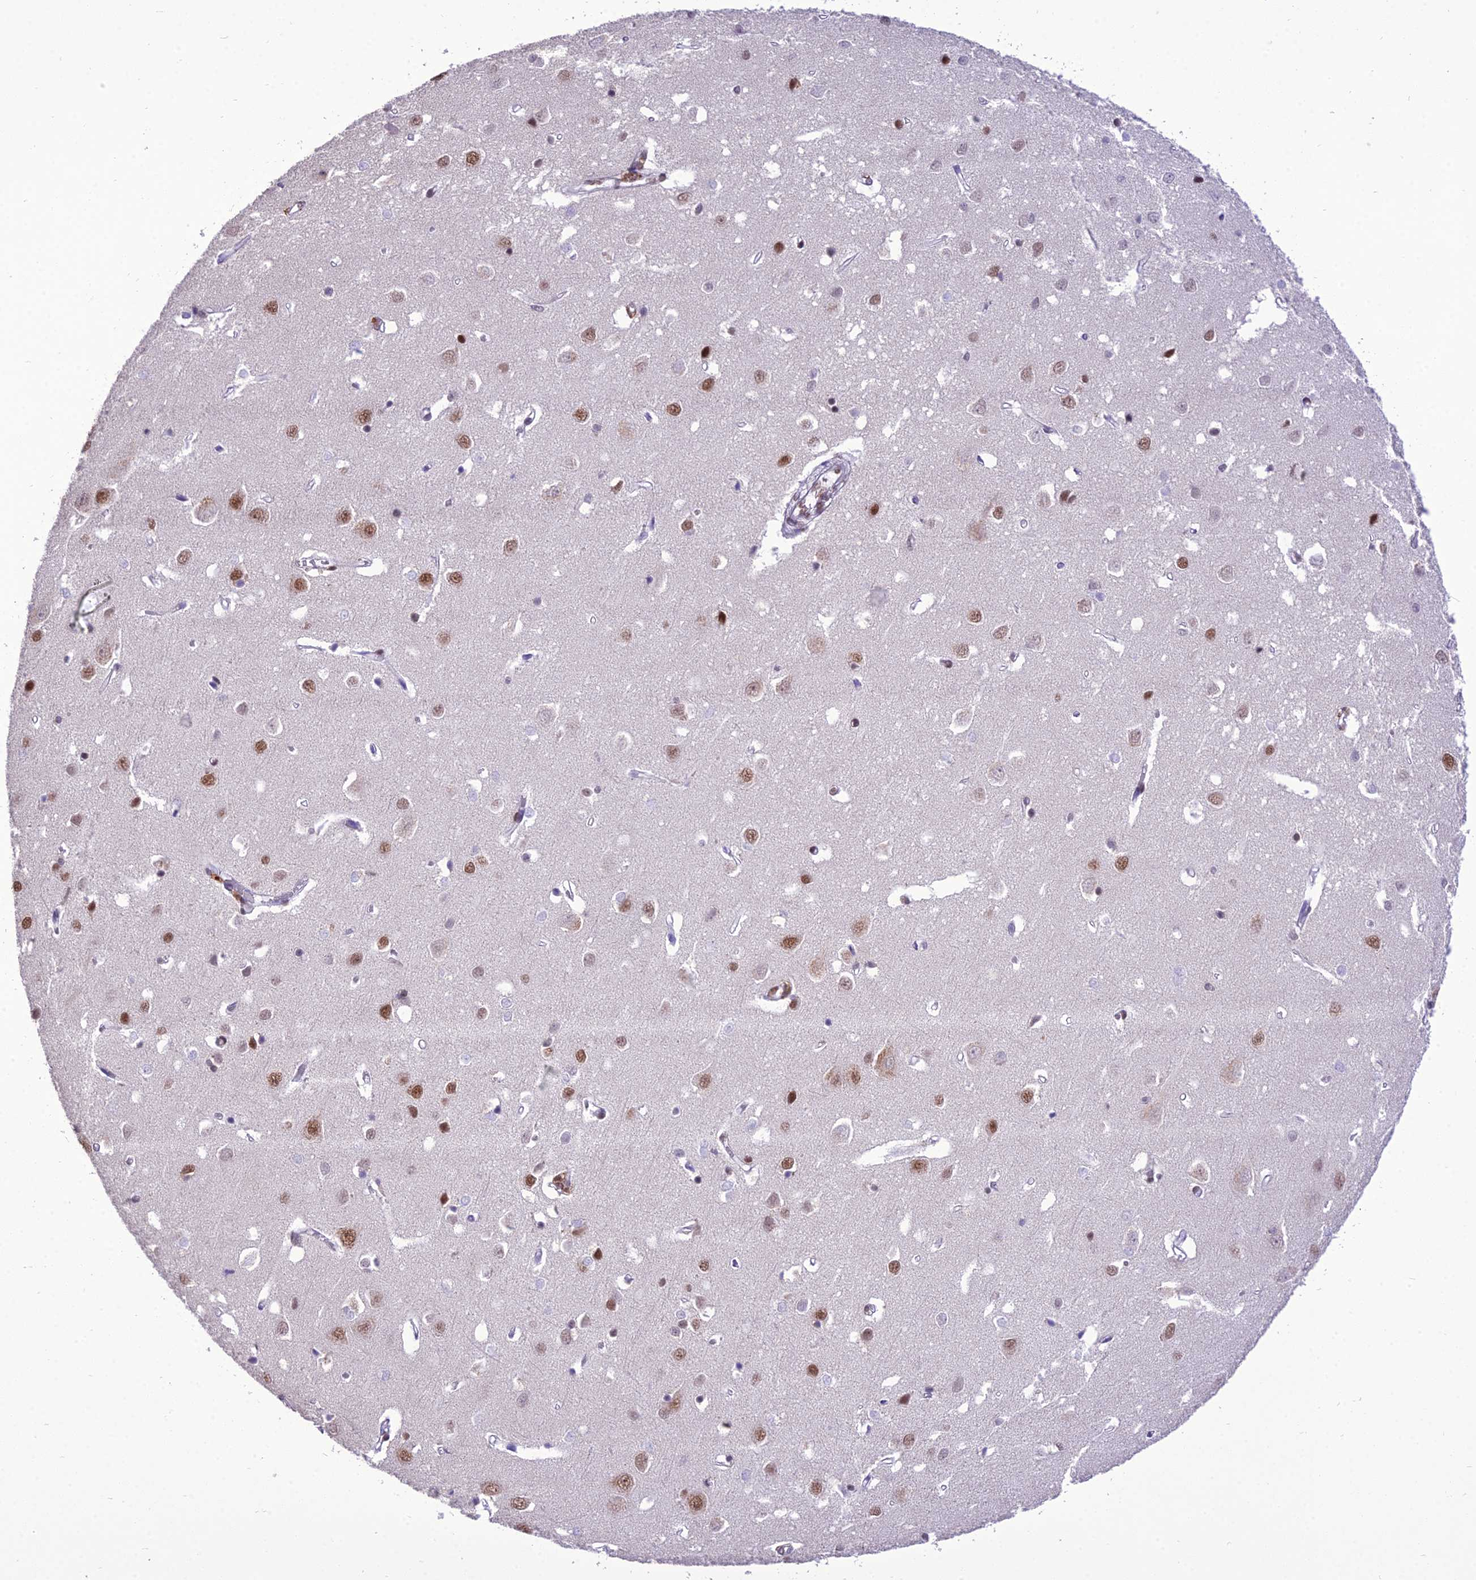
{"staining": {"intensity": "moderate", "quantity": ">75%", "location": "nuclear"}, "tissue": "cerebral cortex", "cell_type": "Endothelial cells", "image_type": "normal", "snomed": [{"axis": "morphology", "description": "Normal tissue, NOS"}, {"axis": "topography", "description": "Cerebral cortex"}], "caption": "IHC staining of benign cerebral cortex, which exhibits medium levels of moderate nuclear expression in about >75% of endothelial cells indicating moderate nuclear protein positivity. The staining was performed using DAB (brown) for protein detection and nuclei were counterstained in hematoxylin (blue).", "gene": "SH3RF3", "patient": {"sex": "female", "age": 64}}